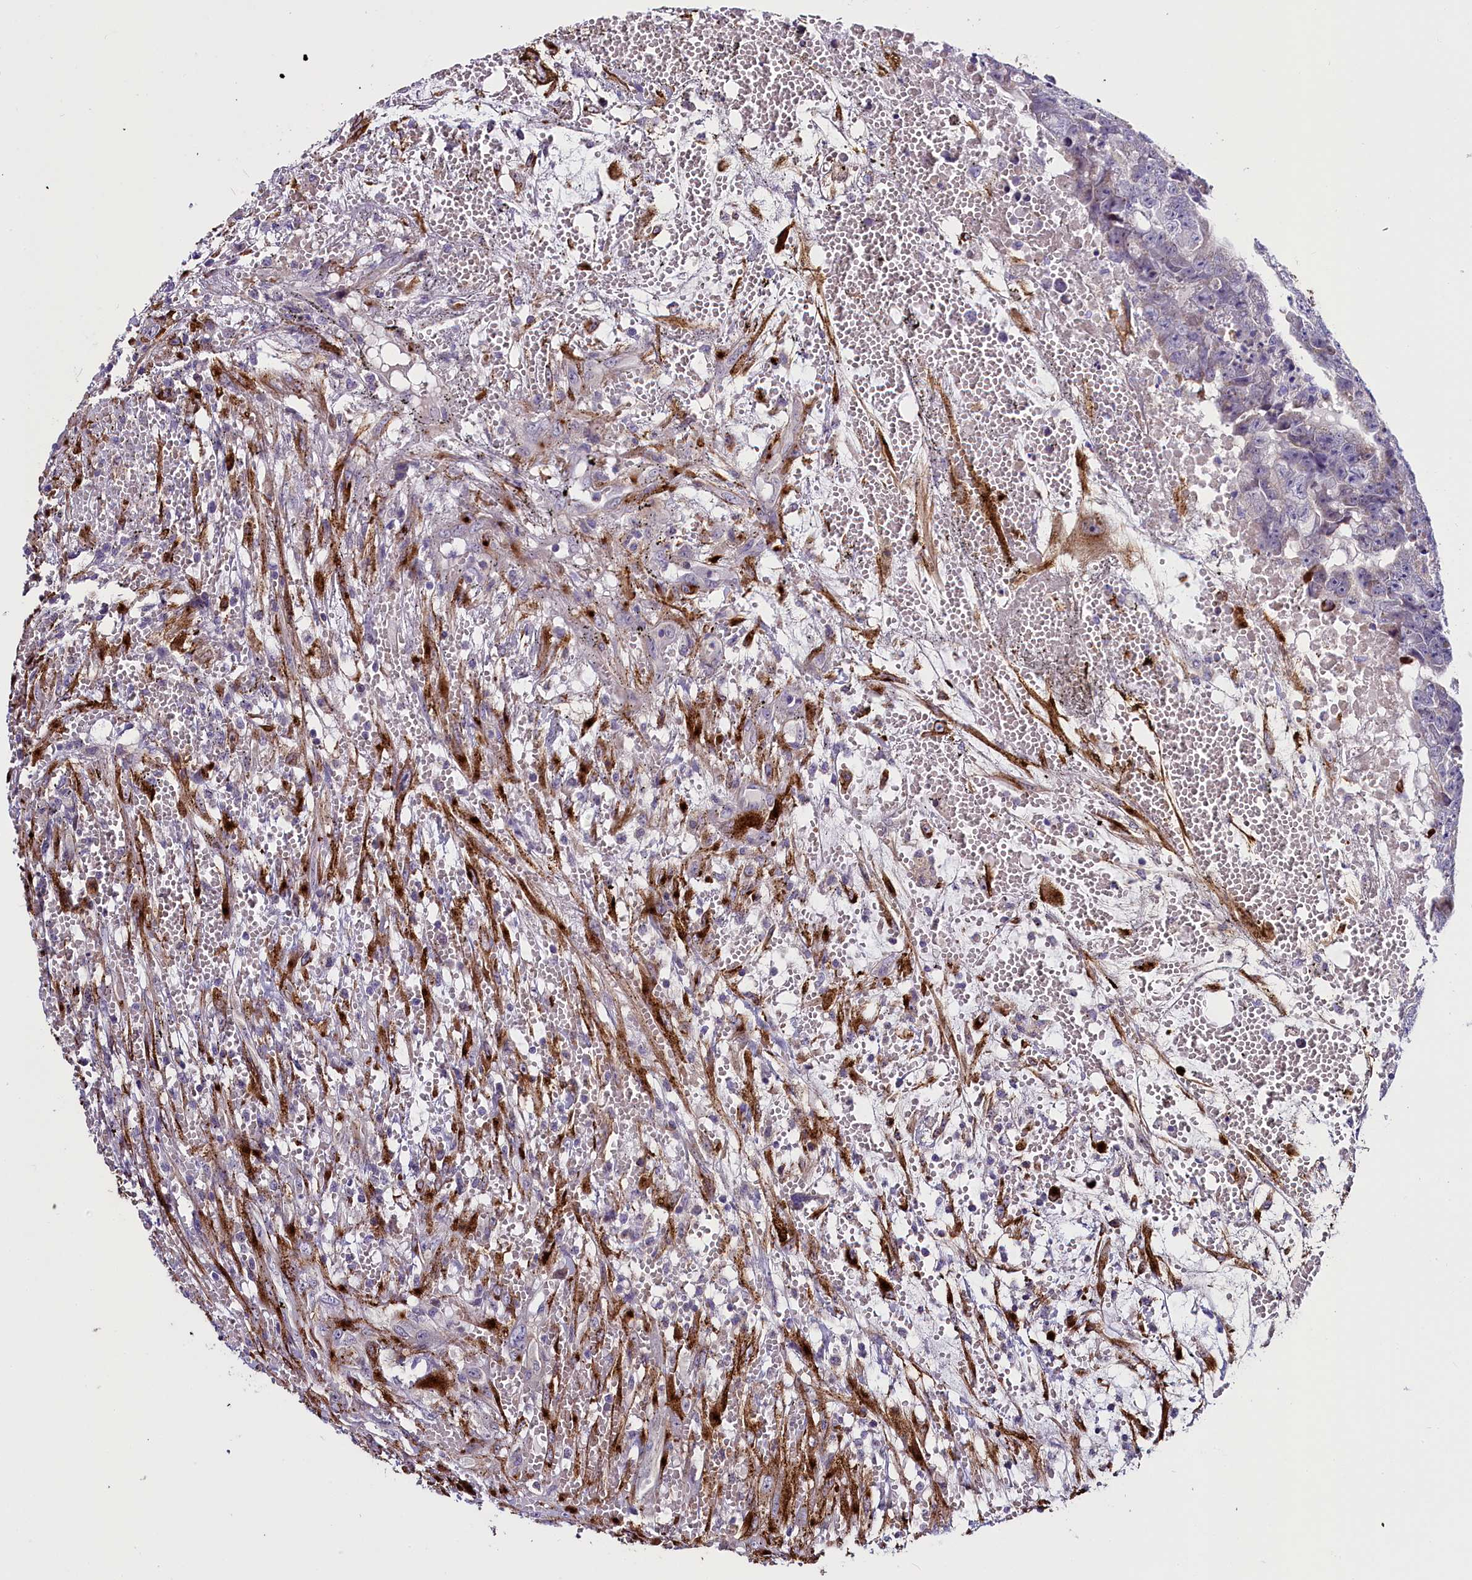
{"staining": {"intensity": "negative", "quantity": "none", "location": "none"}, "tissue": "testis cancer", "cell_type": "Tumor cells", "image_type": "cancer", "snomed": [{"axis": "morphology", "description": "Carcinoma, Embryonal, NOS"}, {"axis": "topography", "description": "Testis"}], "caption": "The histopathology image demonstrates no staining of tumor cells in embryonal carcinoma (testis). (IHC, brightfield microscopy, high magnification).", "gene": "MRC2", "patient": {"sex": "male", "age": 25}}